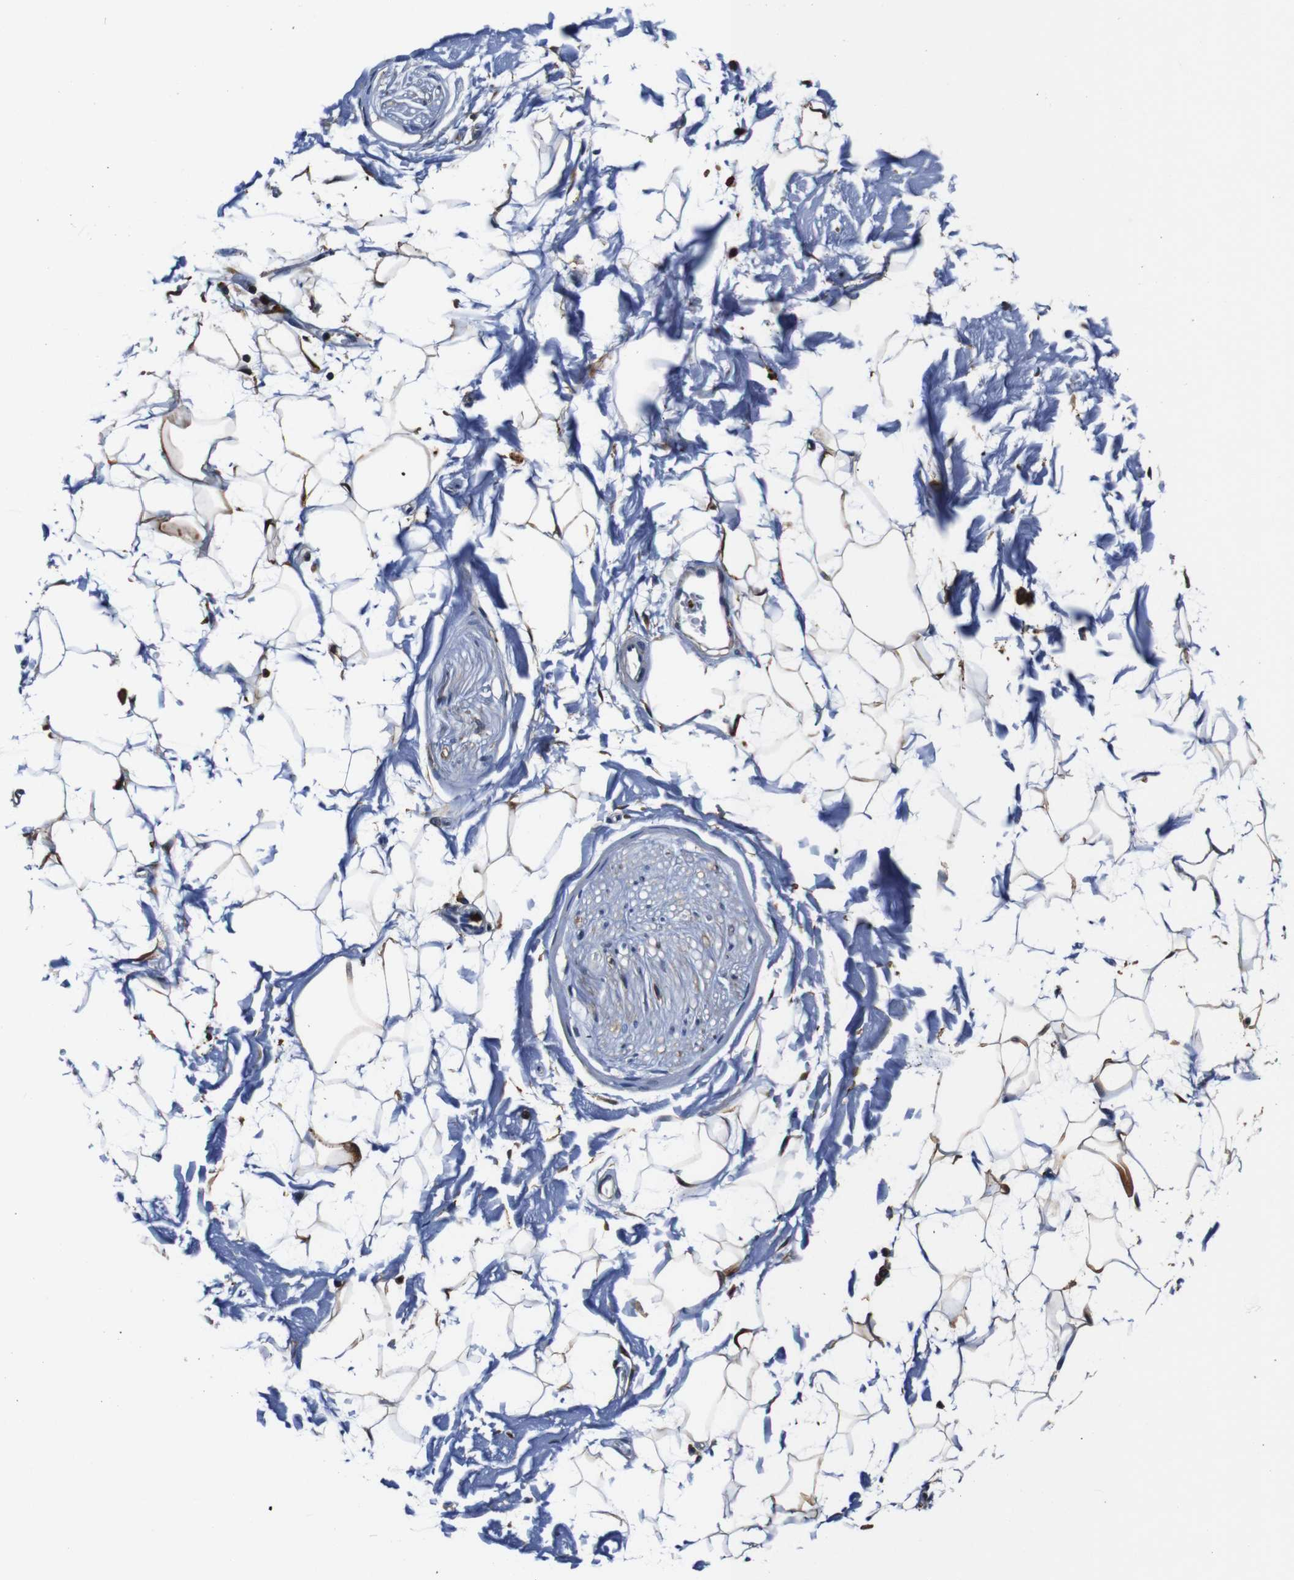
{"staining": {"intensity": "weak", "quantity": ">75%", "location": "cytoplasmic/membranous,nuclear"}, "tissue": "adipose tissue", "cell_type": "Adipocytes", "image_type": "normal", "snomed": [{"axis": "morphology", "description": "Normal tissue, NOS"}, {"axis": "topography", "description": "Soft tissue"}], "caption": "A micrograph of adipose tissue stained for a protein displays weak cytoplasmic/membranous,nuclear brown staining in adipocytes. The staining is performed using DAB (3,3'-diaminobenzidine) brown chromogen to label protein expression. The nuclei are counter-stained blue using hematoxylin.", "gene": "ANXA1", "patient": {"sex": "male", "age": 72}}